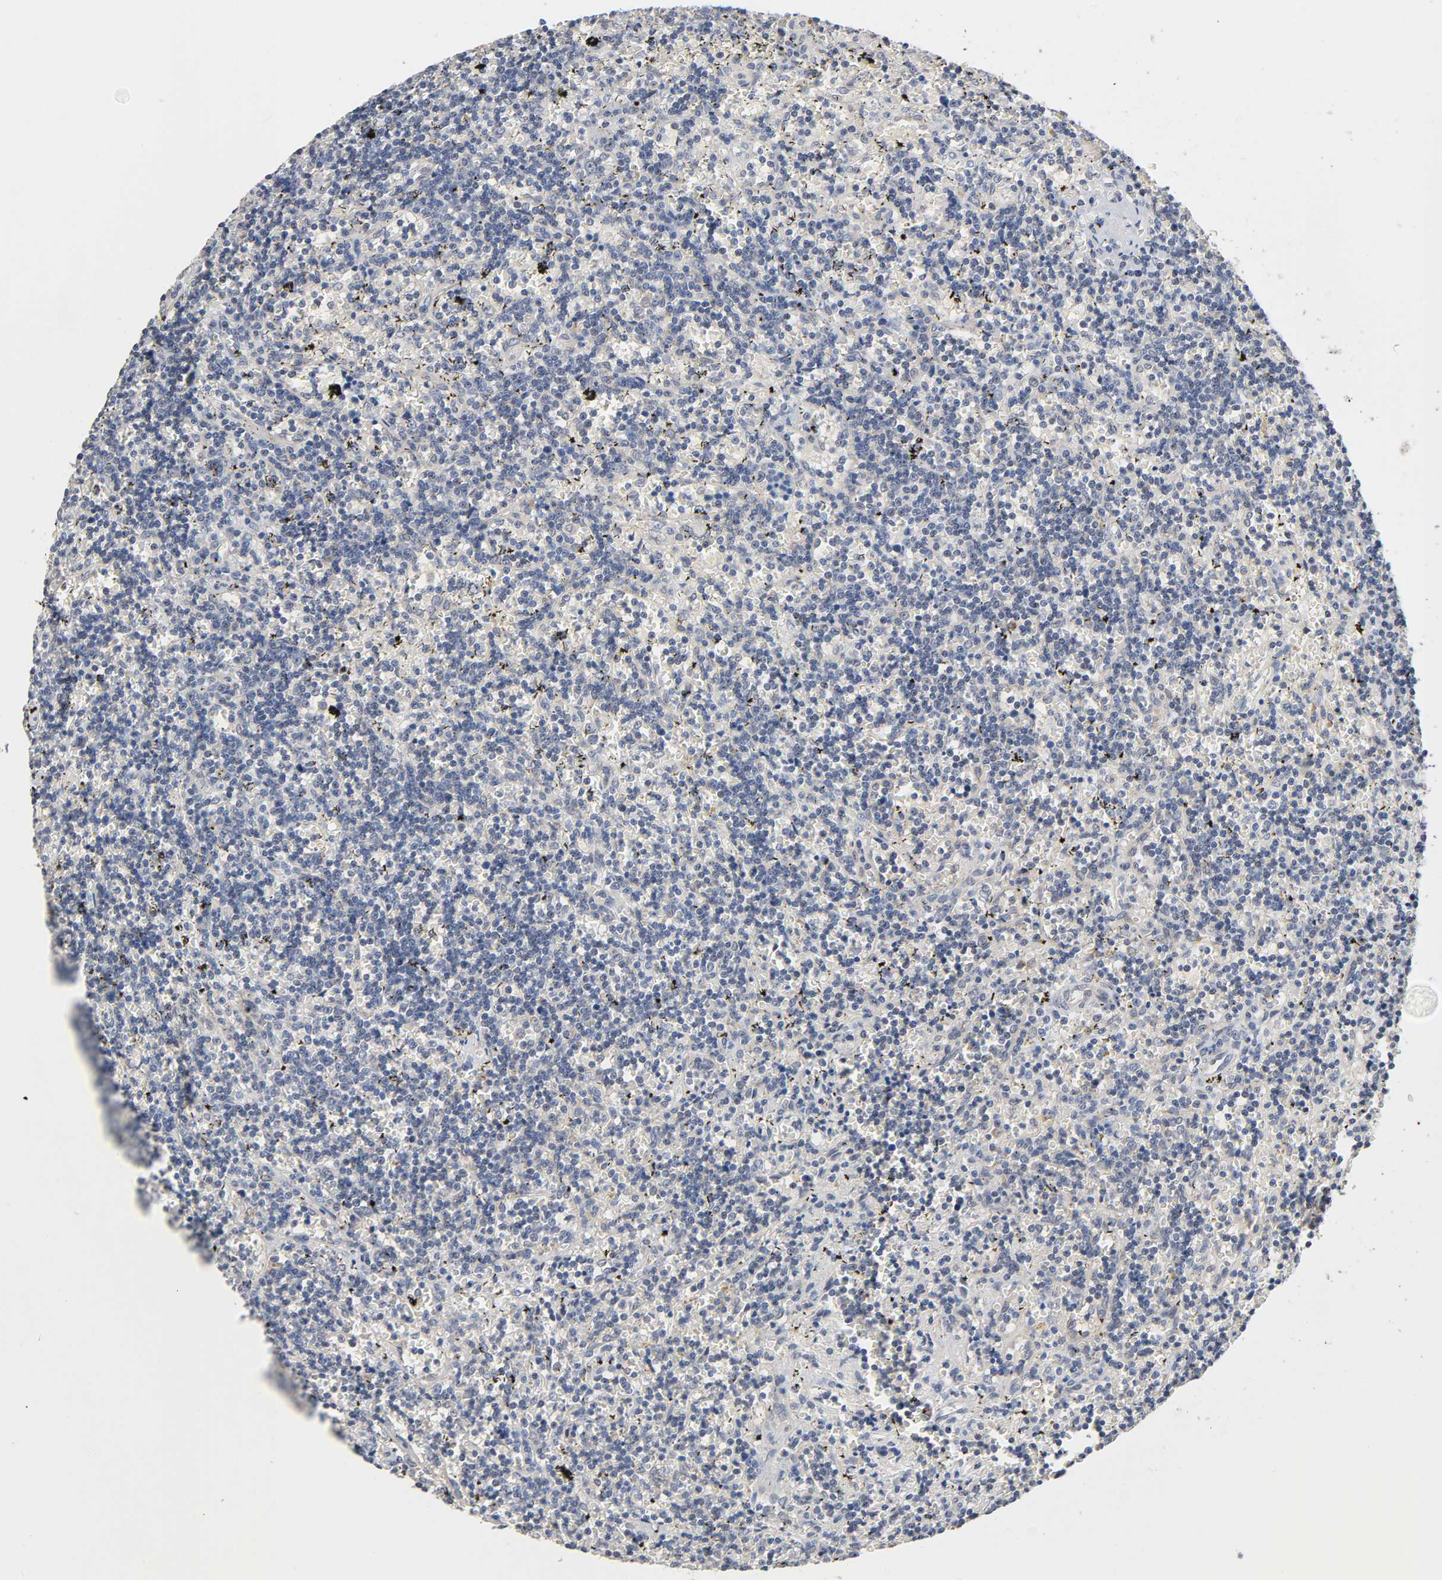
{"staining": {"intensity": "negative", "quantity": "none", "location": "none"}, "tissue": "lymphoma", "cell_type": "Tumor cells", "image_type": "cancer", "snomed": [{"axis": "morphology", "description": "Malignant lymphoma, non-Hodgkin's type, Low grade"}, {"axis": "topography", "description": "Spleen"}], "caption": "Immunohistochemistry histopathology image of human lymphoma stained for a protein (brown), which reveals no expression in tumor cells.", "gene": "HDLBP", "patient": {"sex": "male", "age": 60}}